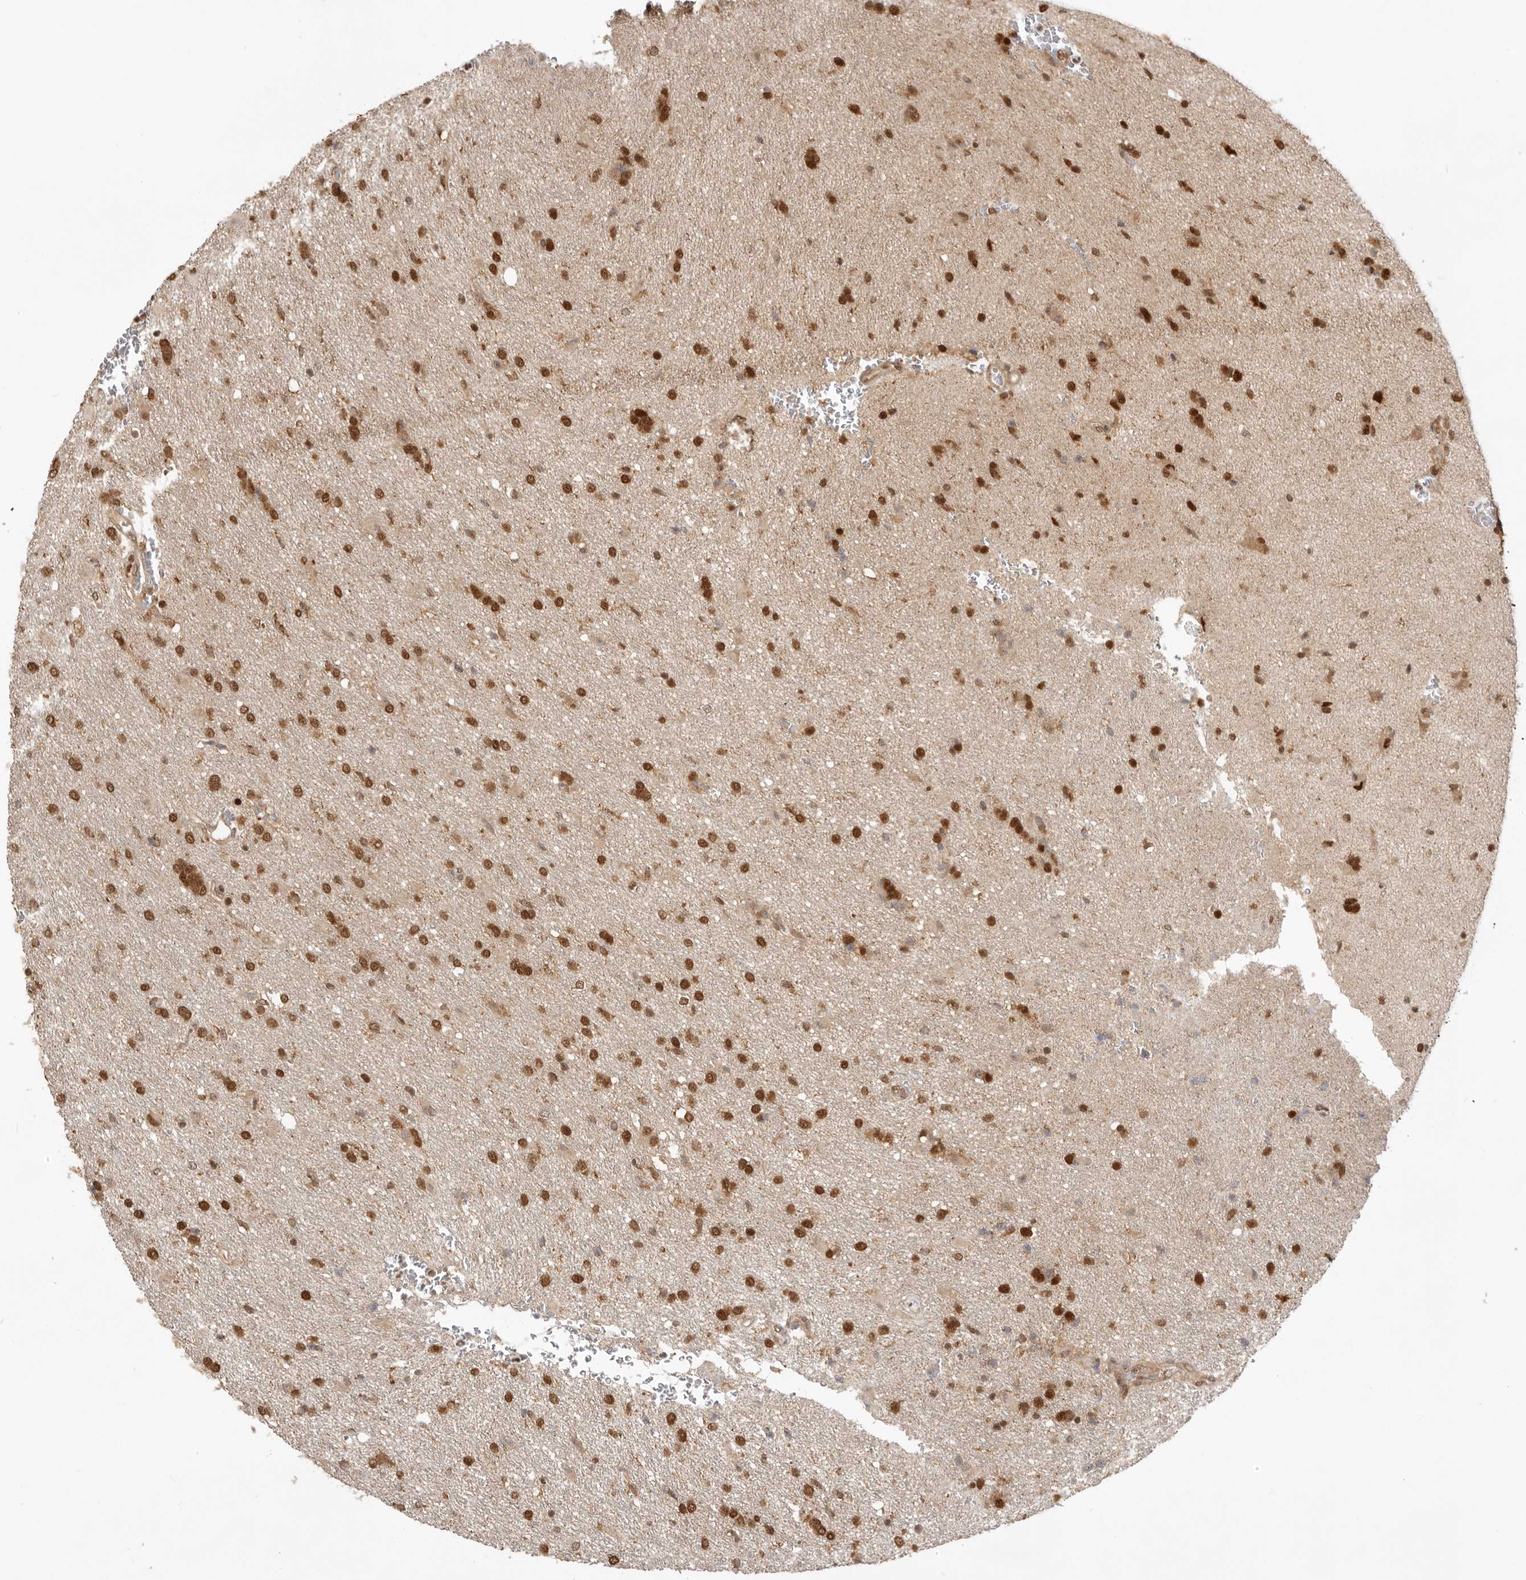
{"staining": {"intensity": "strong", "quantity": ">75%", "location": "nuclear"}, "tissue": "glioma", "cell_type": "Tumor cells", "image_type": "cancer", "snomed": [{"axis": "morphology", "description": "Glioma, malignant, High grade"}, {"axis": "topography", "description": "Brain"}], "caption": "Immunohistochemical staining of malignant glioma (high-grade) reveals high levels of strong nuclear protein positivity in approximately >75% of tumor cells. (DAB (3,3'-diaminobenzidine) IHC with brightfield microscopy, high magnification).", "gene": "ADPRS", "patient": {"sex": "female", "age": 57}}